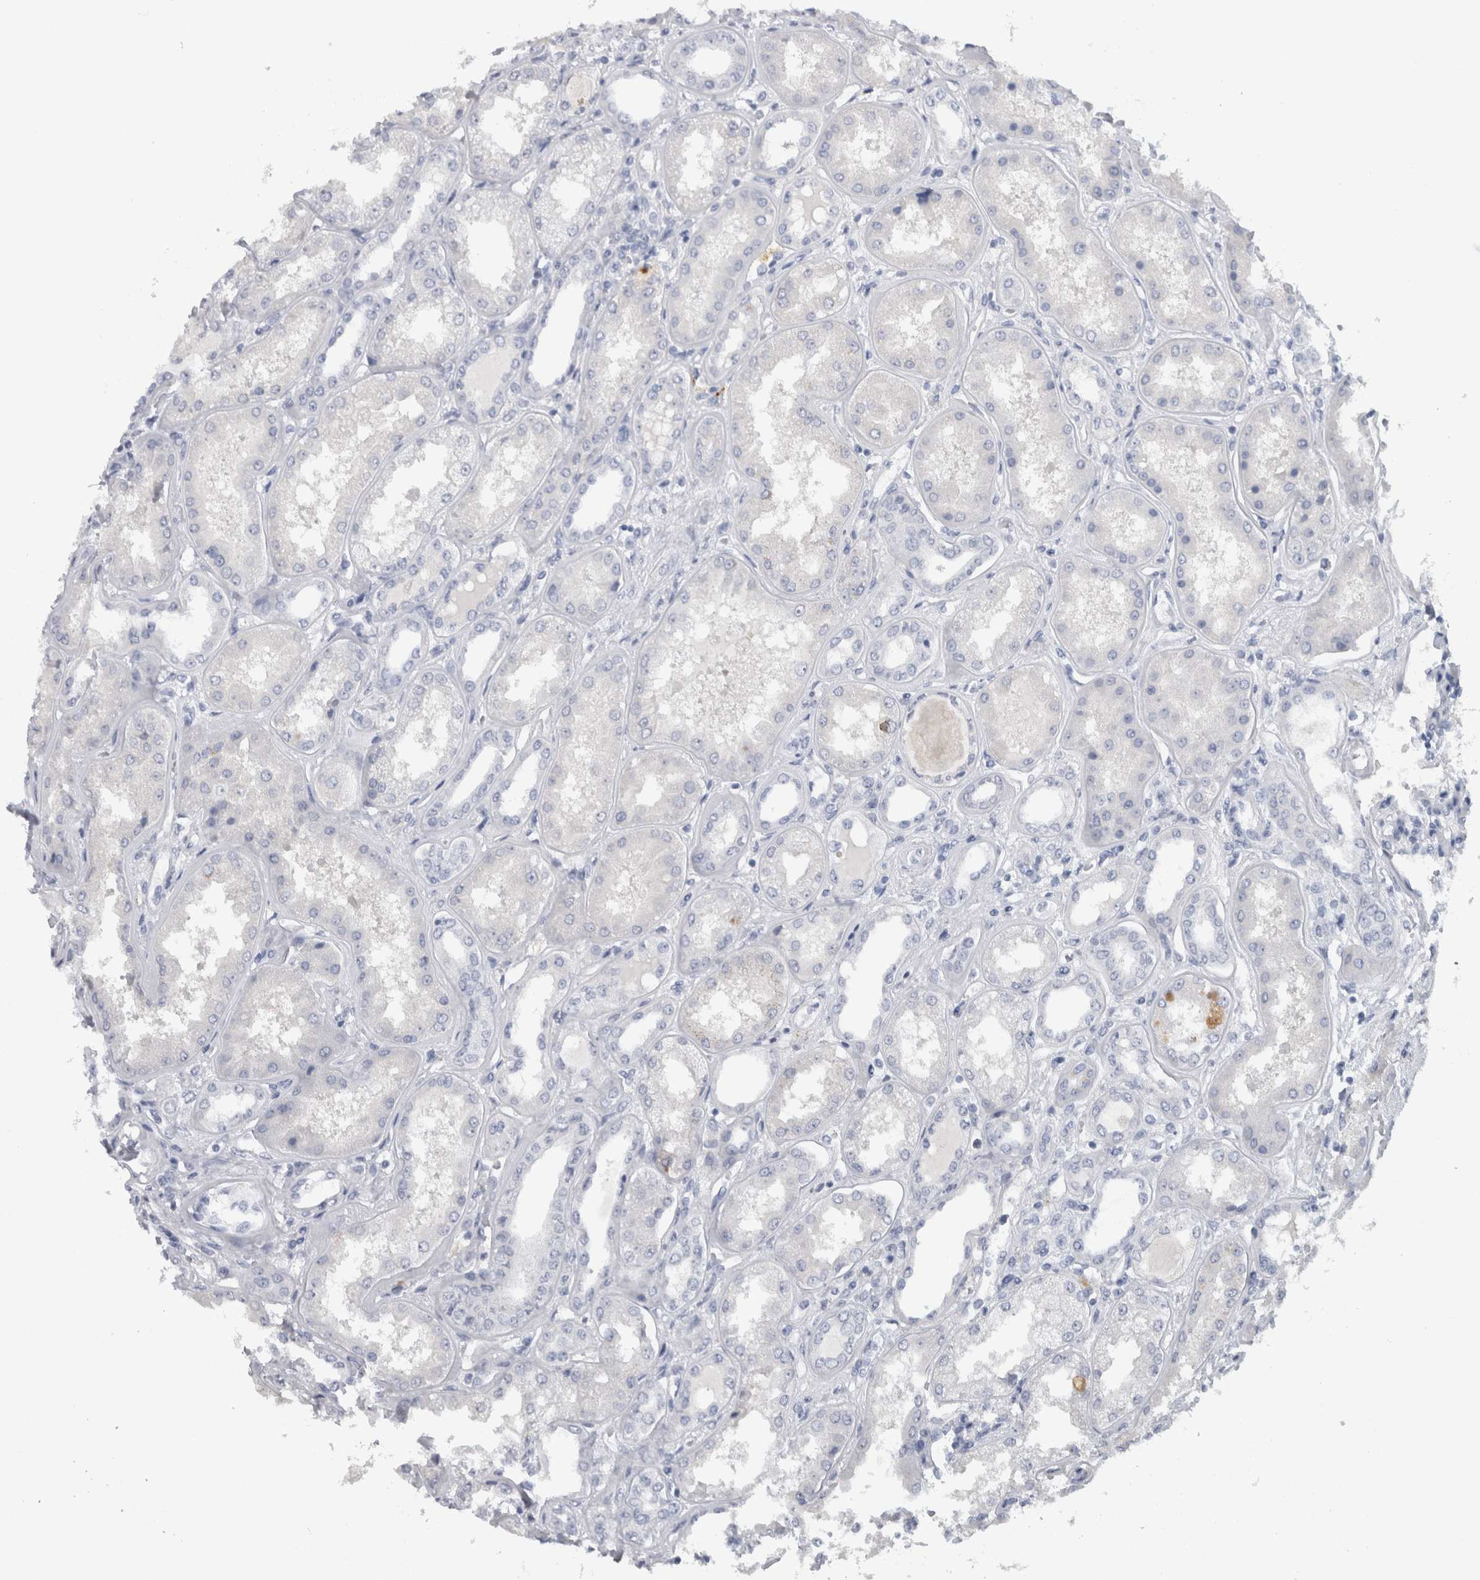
{"staining": {"intensity": "negative", "quantity": "none", "location": "none"}, "tissue": "kidney", "cell_type": "Cells in glomeruli", "image_type": "normal", "snomed": [{"axis": "morphology", "description": "Normal tissue, NOS"}, {"axis": "topography", "description": "Kidney"}], "caption": "Cells in glomeruli show no significant protein staining in normal kidney. Brightfield microscopy of IHC stained with DAB (brown) and hematoxylin (blue), captured at high magnification.", "gene": "ADAM2", "patient": {"sex": "female", "age": 56}}